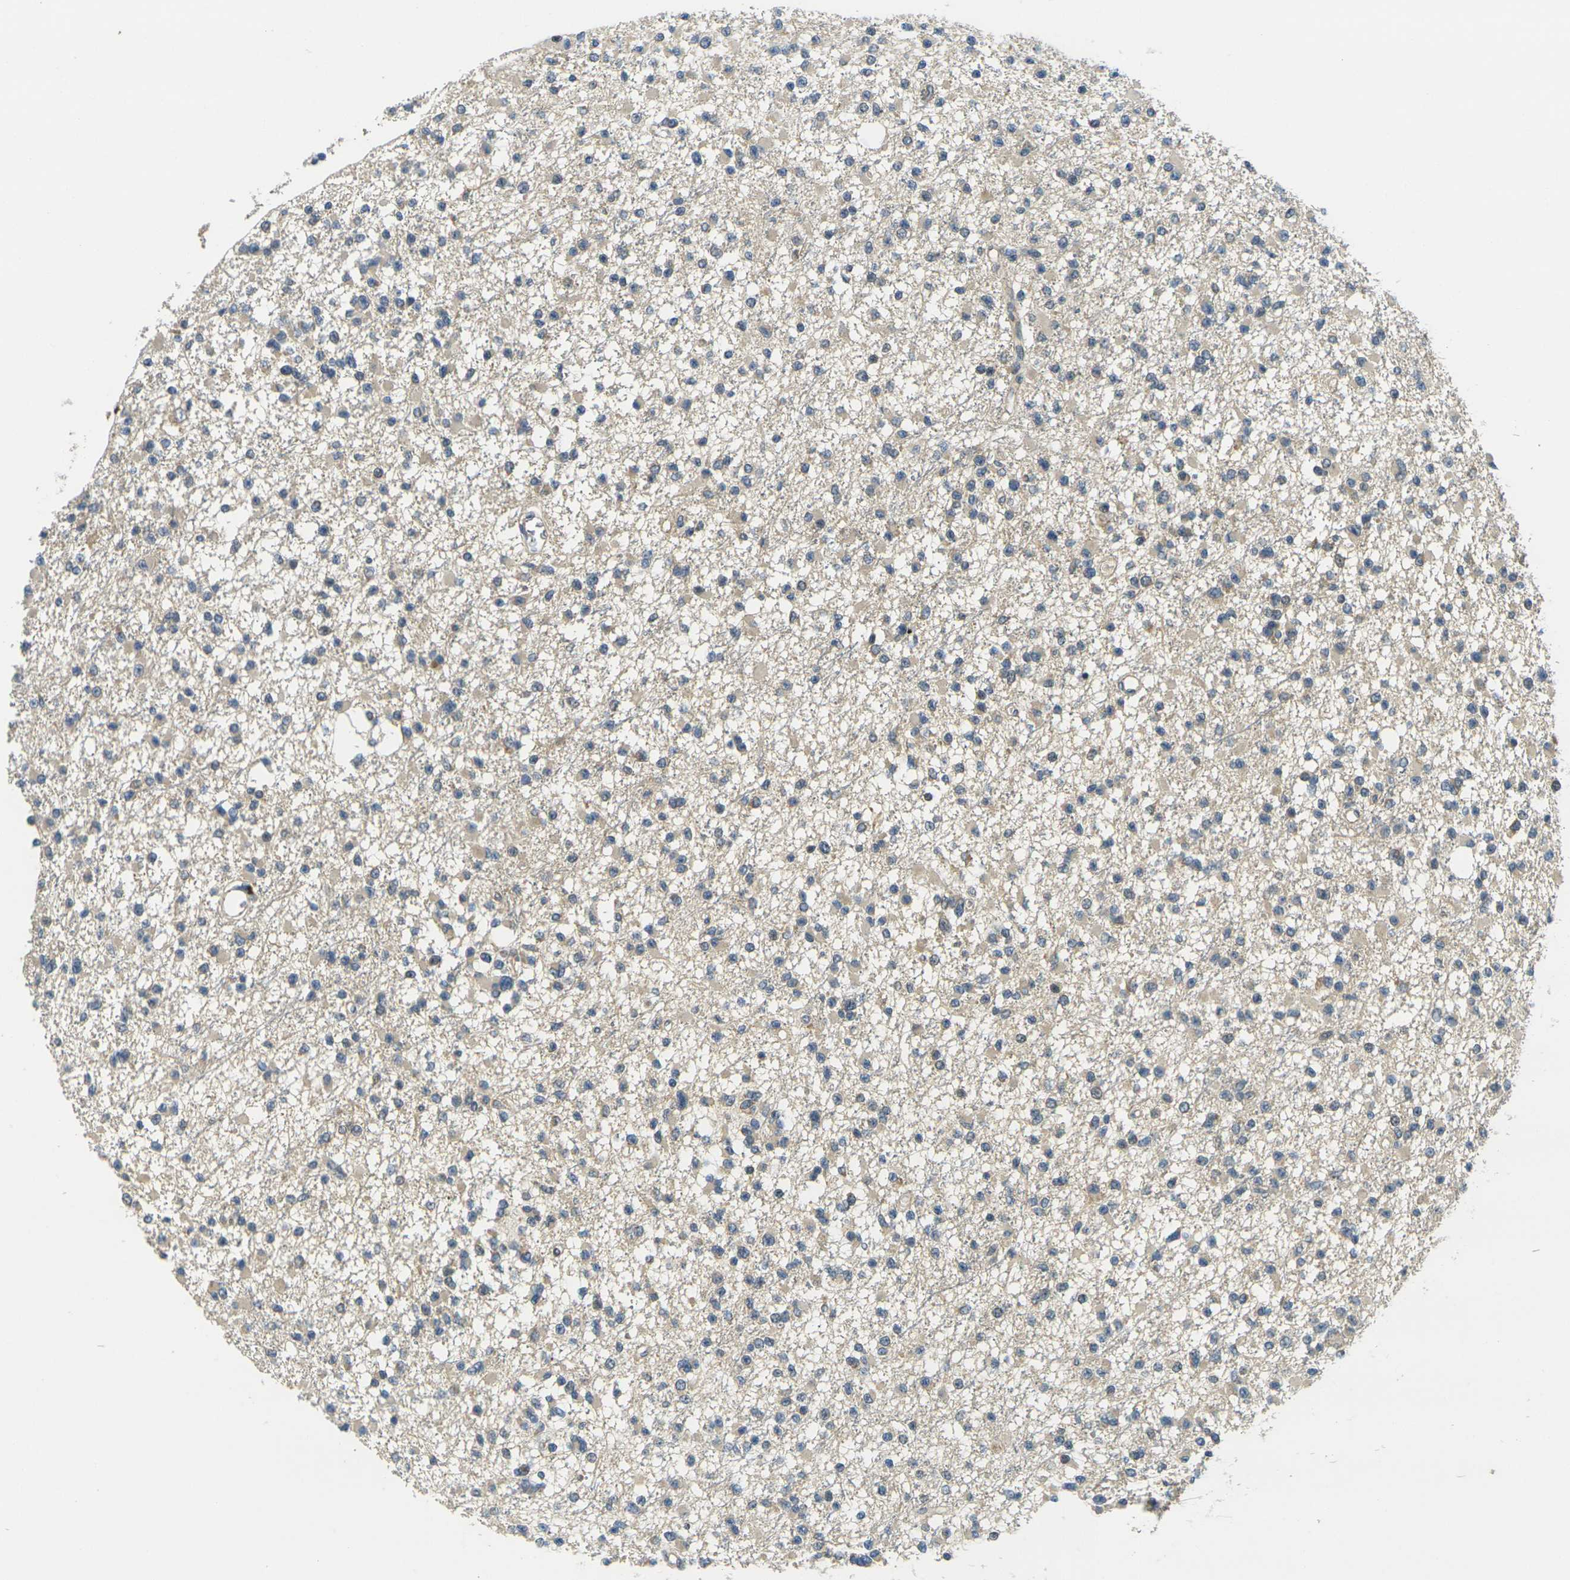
{"staining": {"intensity": "weak", "quantity": "25%-75%", "location": "cytoplasmic/membranous"}, "tissue": "glioma", "cell_type": "Tumor cells", "image_type": "cancer", "snomed": [{"axis": "morphology", "description": "Glioma, malignant, Low grade"}, {"axis": "topography", "description": "Brain"}], "caption": "Glioma was stained to show a protein in brown. There is low levels of weak cytoplasmic/membranous expression in approximately 25%-75% of tumor cells.", "gene": "MINAR2", "patient": {"sex": "female", "age": 22}}